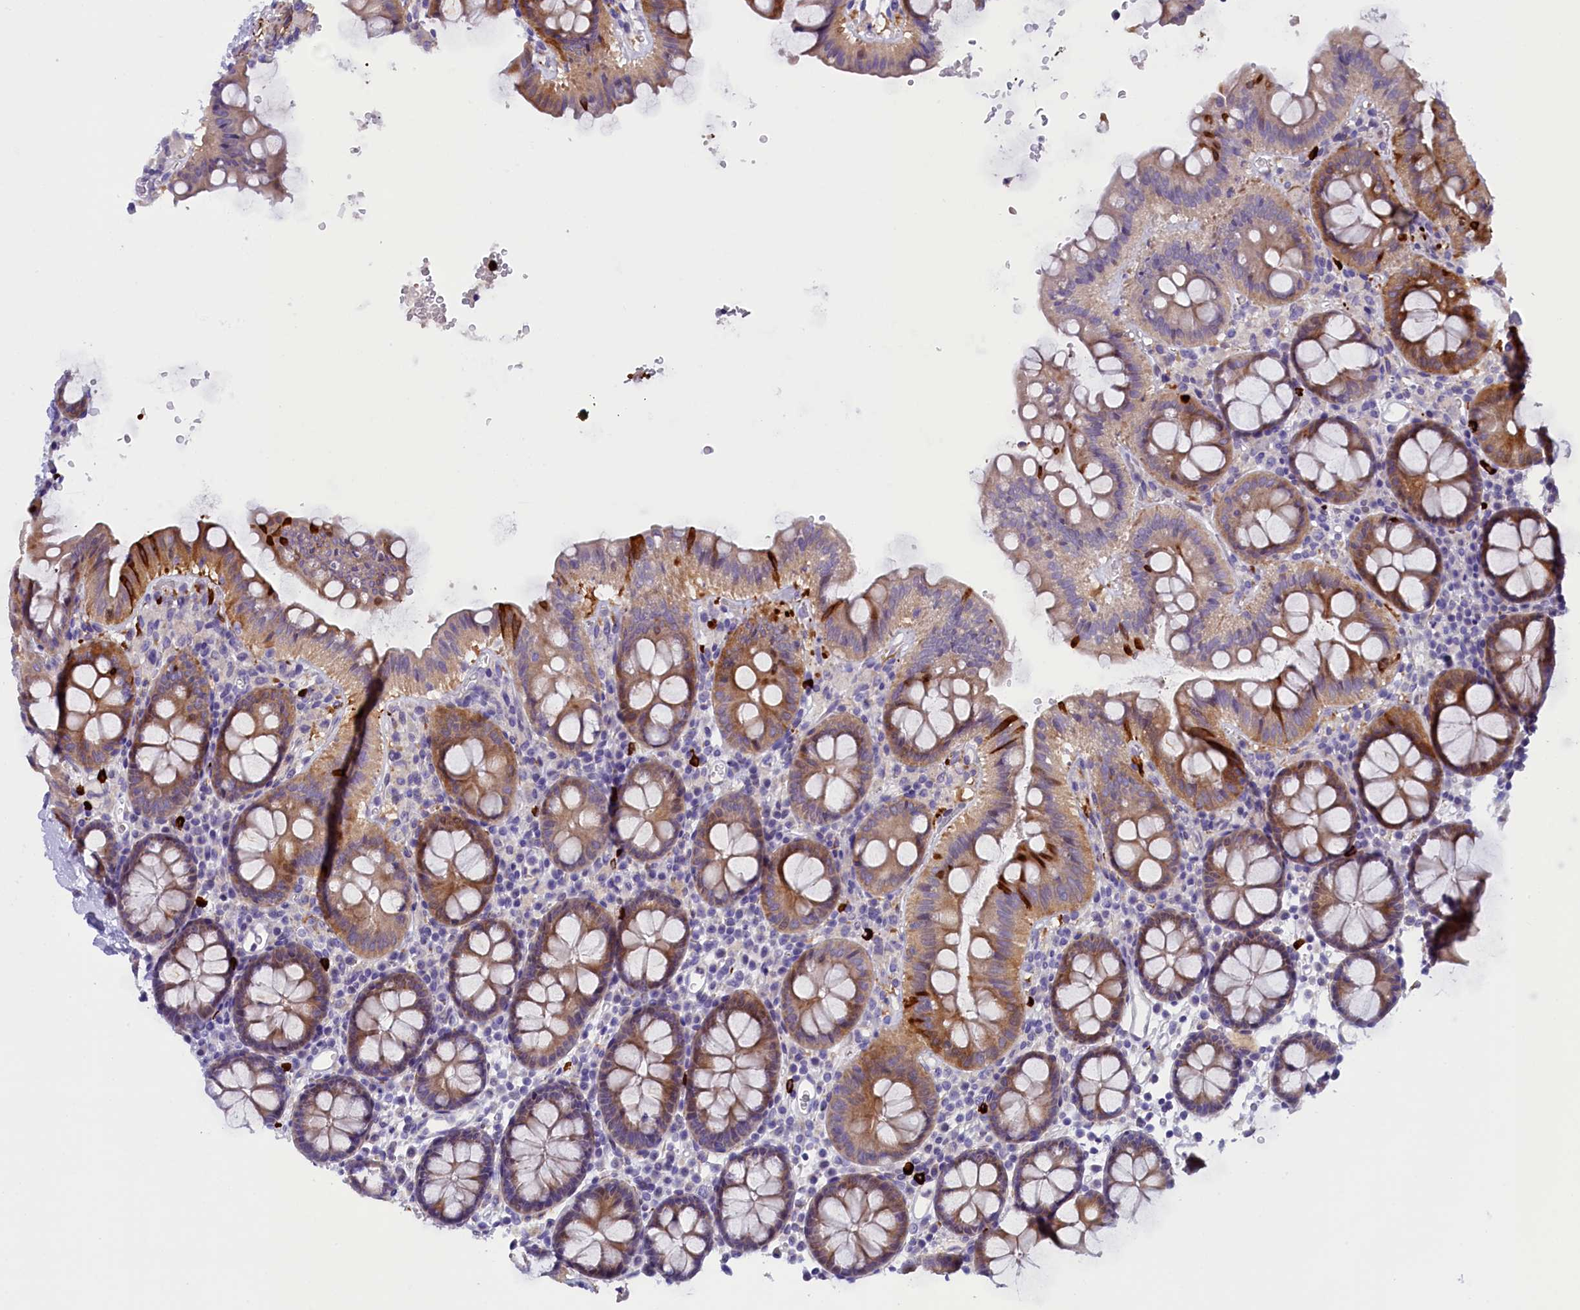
{"staining": {"intensity": "negative", "quantity": "none", "location": "none"}, "tissue": "colon", "cell_type": "Endothelial cells", "image_type": "normal", "snomed": [{"axis": "morphology", "description": "Normal tissue, NOS"}, {"axis": "topography", "description": "Colon"}], "caption": "Colon was stained to show a protein in brown. There is no significant expression in endothelial cells. The staining was performed using DAB (3,3'-diaminobenzidine) to visualize the protein expression in brown, while the nuclei were stained in blue with hematoxylin (Magnification: 20x).", "gene": "RTTN", "patient": {"sex": "male", "age": 75}}